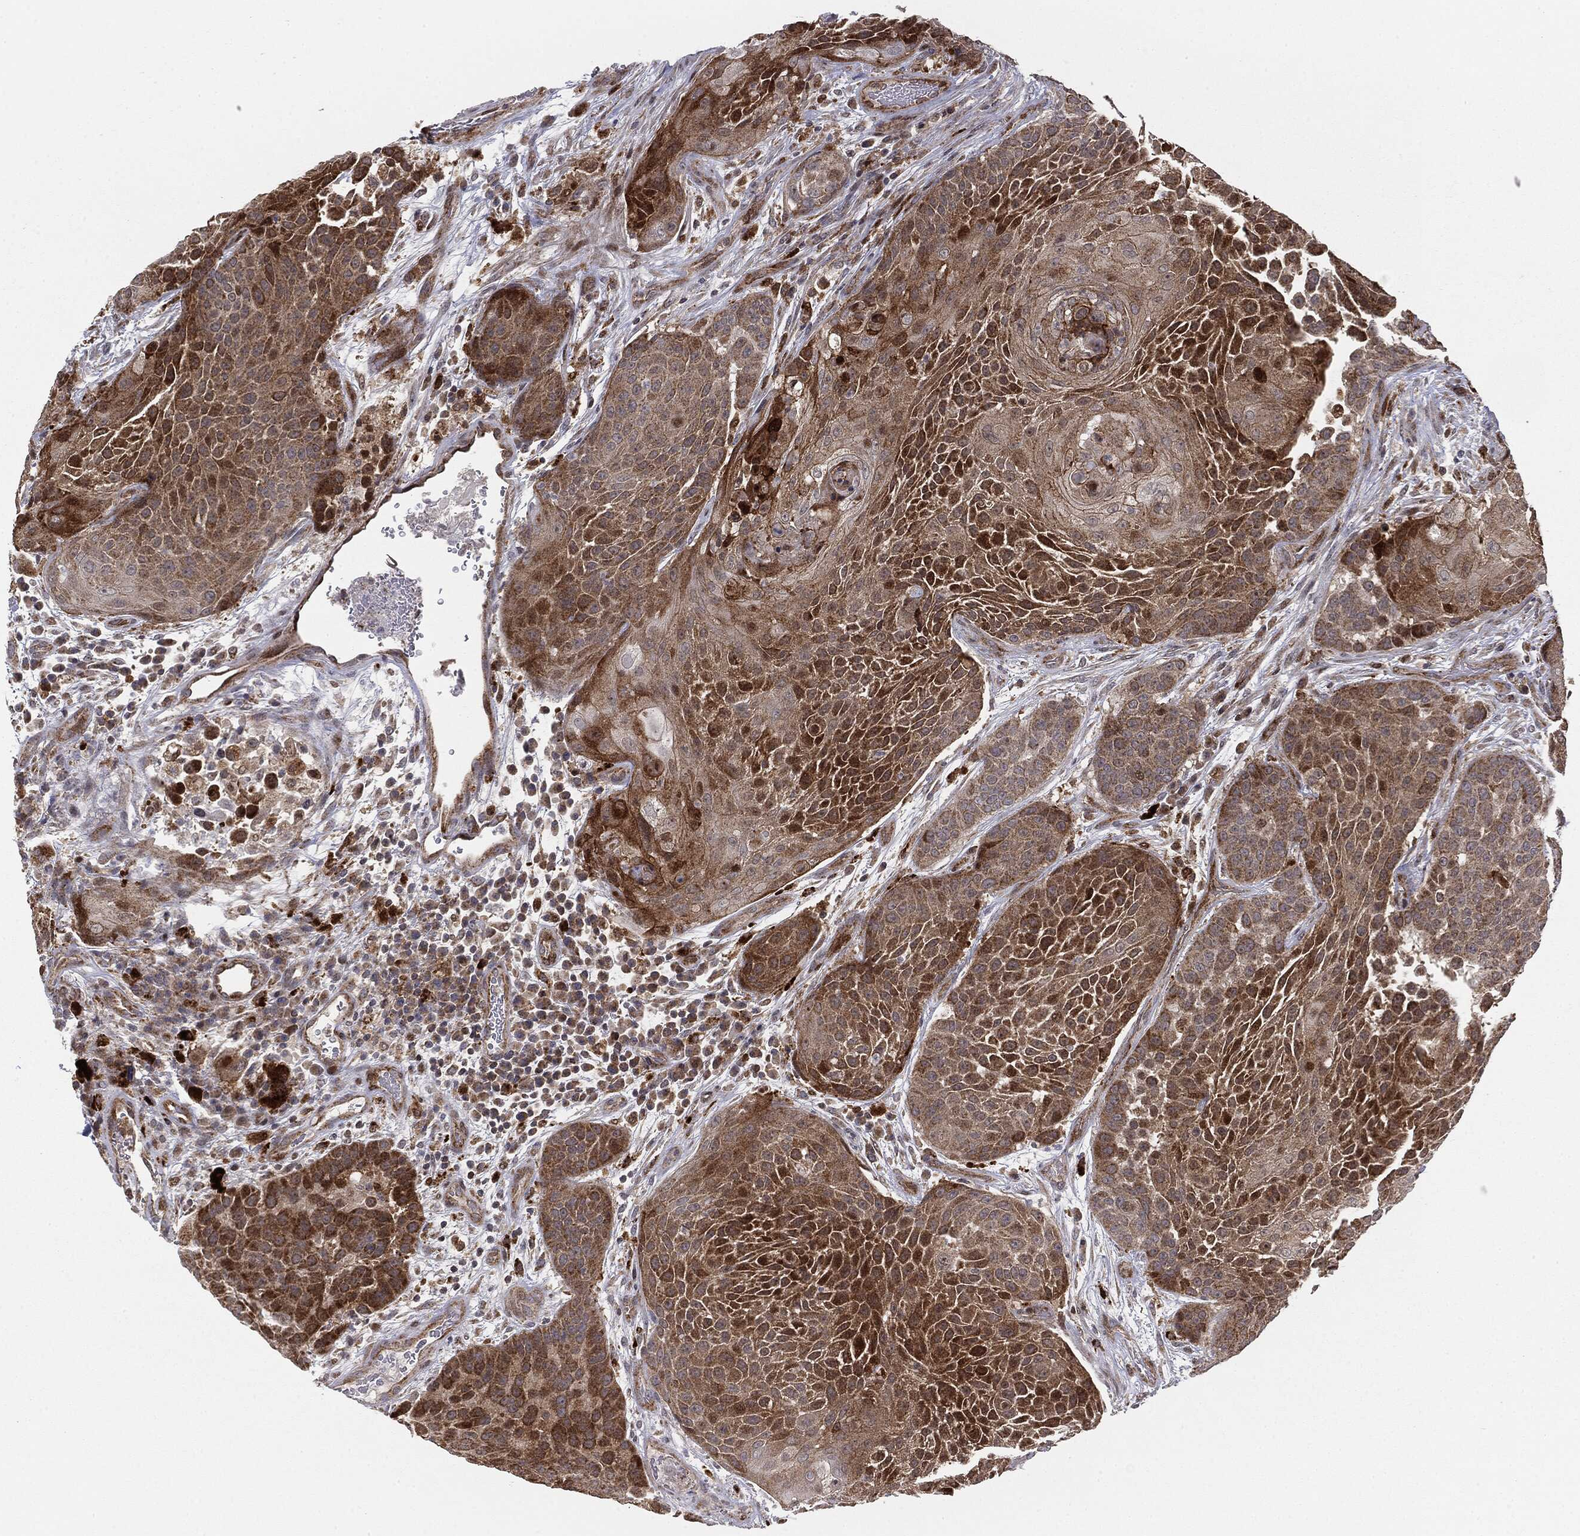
{"staining": {"intensity": "strong", "quantity": ">75%", "location": "cytoplasmic/membranous"}, "tissue": "urothelial cancer", "cell_type": "Tumor cells", "image_type": "cancer", "snomed": [{"axis": "morphology", "description": "Urothelial carcinoma, High grade"}, {"axis": "topography", "description": "Urinary bladder"}], "caption": "Brown immunohistochemical staining in high-grade urothelial carcinoma displays strong cytoplasmic/membranous positivity in approximately >75% of tumor cells.", "gene": "PTEN", "patient": {"sex": "female", "age": 63}}